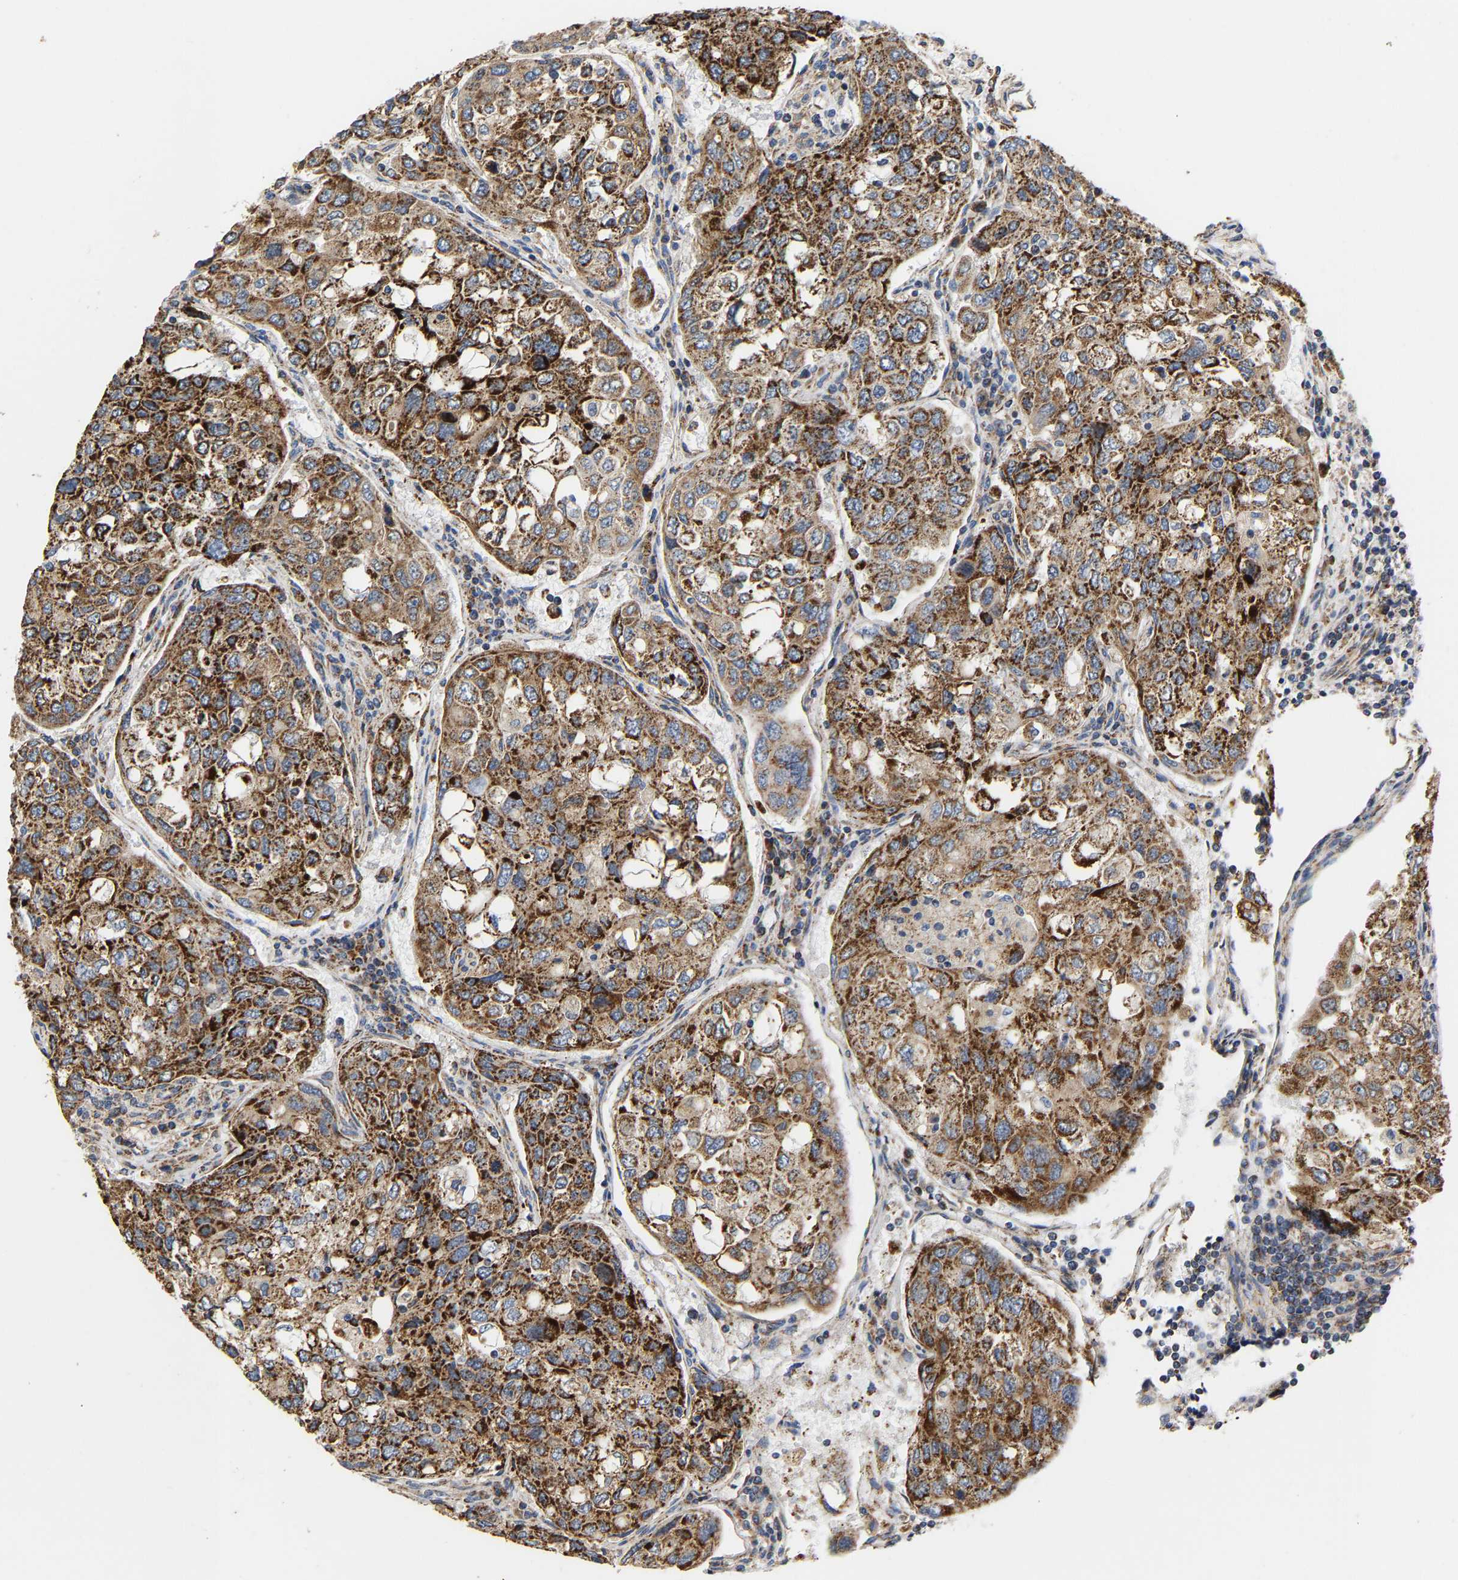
{"staining": {"intensity": "strong", "quantity": ">75%", "location": "cytoplasmic/membranous"}, "tissue": "urothelial cancer", "cell_type": "Tumor cells", "image_type": "cancer", "snomed": [{"axis": "morphology", "description": "Urothelial carcinoma, High grade"}, {"axis": "topography", "description": "Lymph node"}, {"axis": "topography", "description": "Urinary bladder"}], "caption": "Protein staining shows strong cytoplasmic/membranous staining in about >75% of tumor cells in urothelial carcinoma (high-grade). The staining was performed using DAB (3,3'-diaminobenzidine), with brown indicating positive protein expression. Nuclei are stained blue with hematoxylin.", "gene": "TMEM168", "patient": {"sex": "male", "age": 51}}